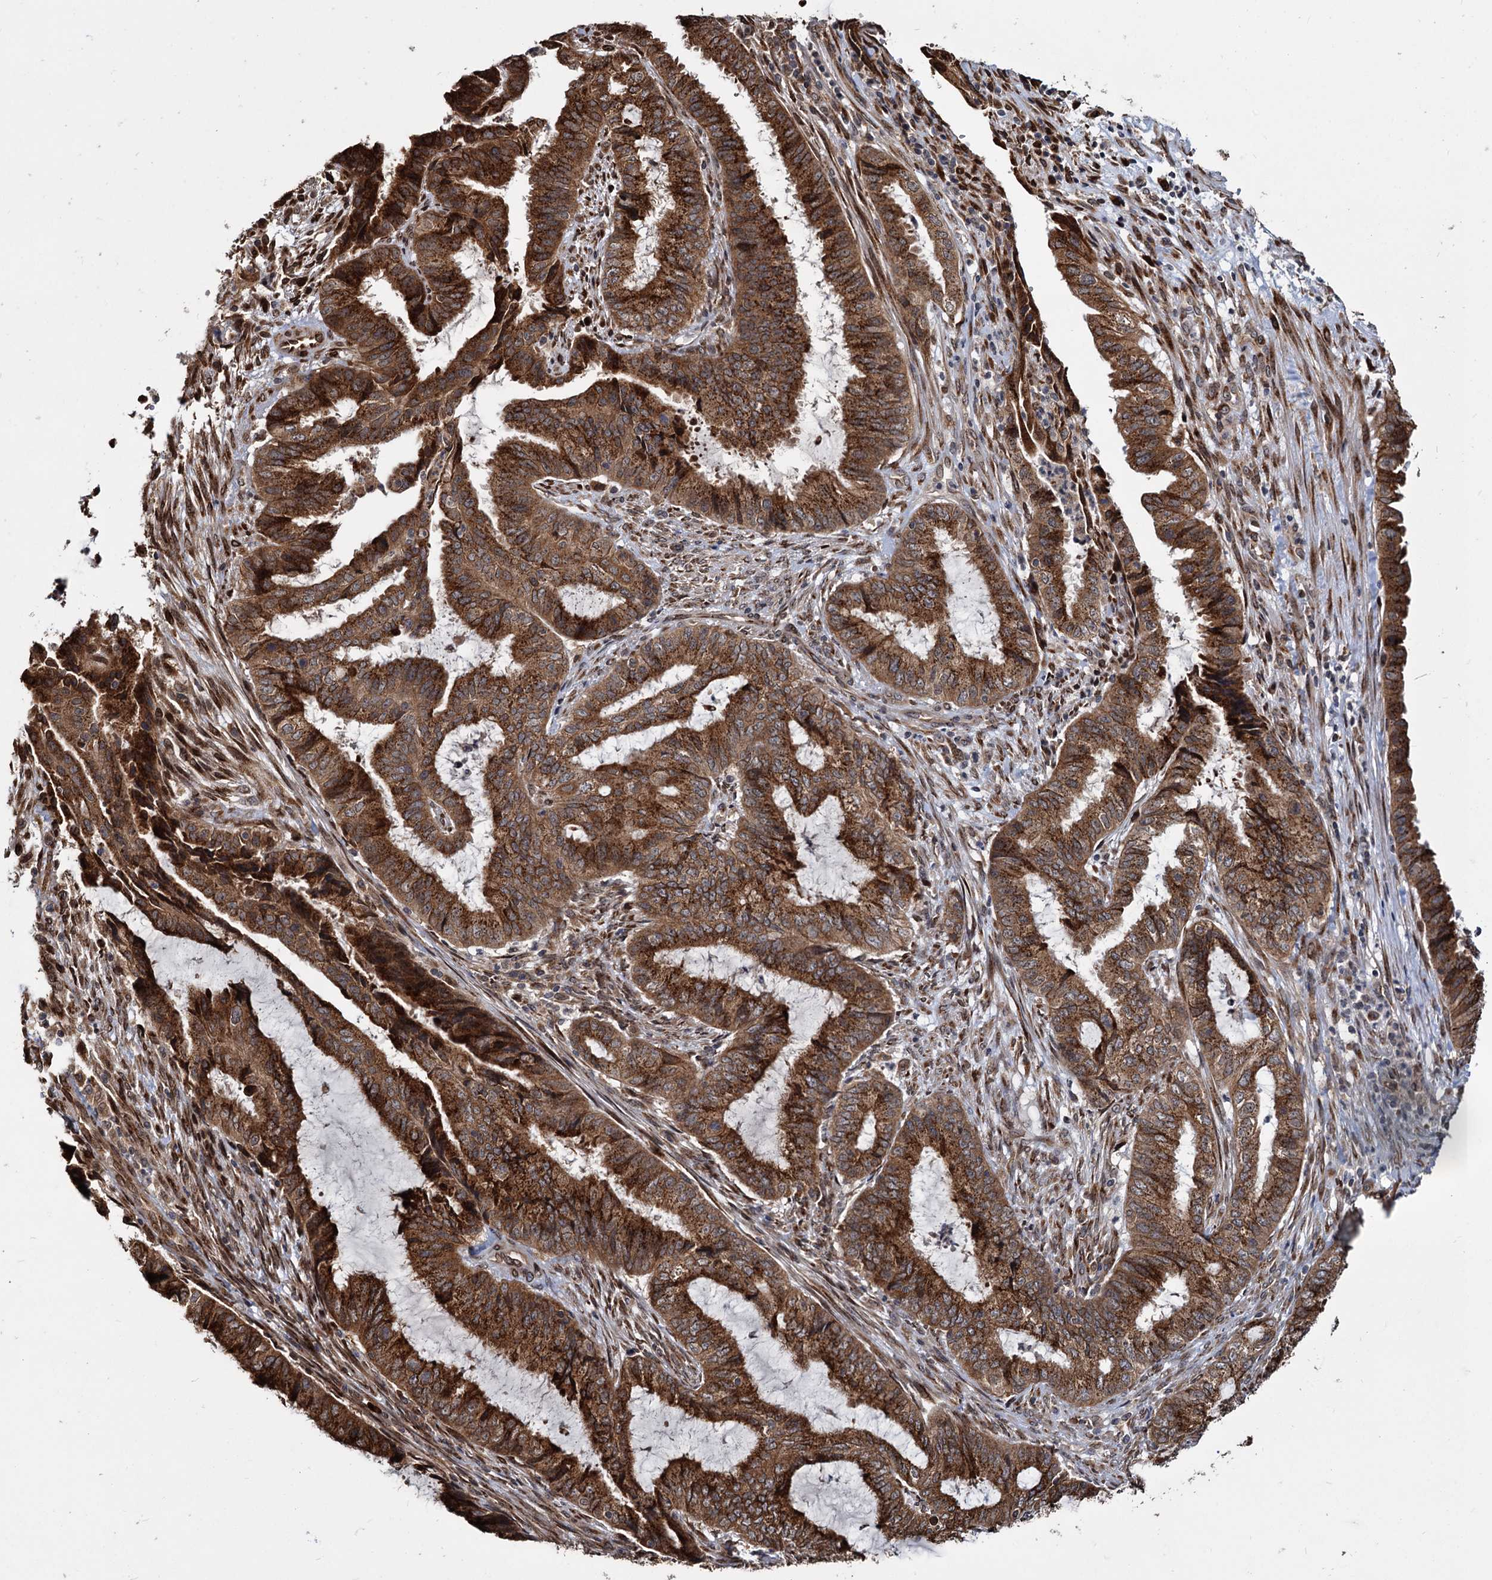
{"staining": {"intensity": "strong", "quantity": ">75%", "location": "cytoplasmic/membranous"}, "tissue": "endometrial cancer", "cell_type": "Tumor cells", "image_type": "cancer", "snomed": [{"axis": "morphology", "description": "Adenocarcinoma, NOS"}, {"axis": "topography", "description": "Endometrium"}], "caption": "Immunohistochemical staining of human adenocarcinoma (endometrial) exhibits strong cytoplasmic/membranous protein staining in approximately >75% of tumor cells. (DAB IHC, brown staining for protein, blue staining for nuclei).", "gene": "SAAL1", "patient": {"sex": "female", "age": 51}}